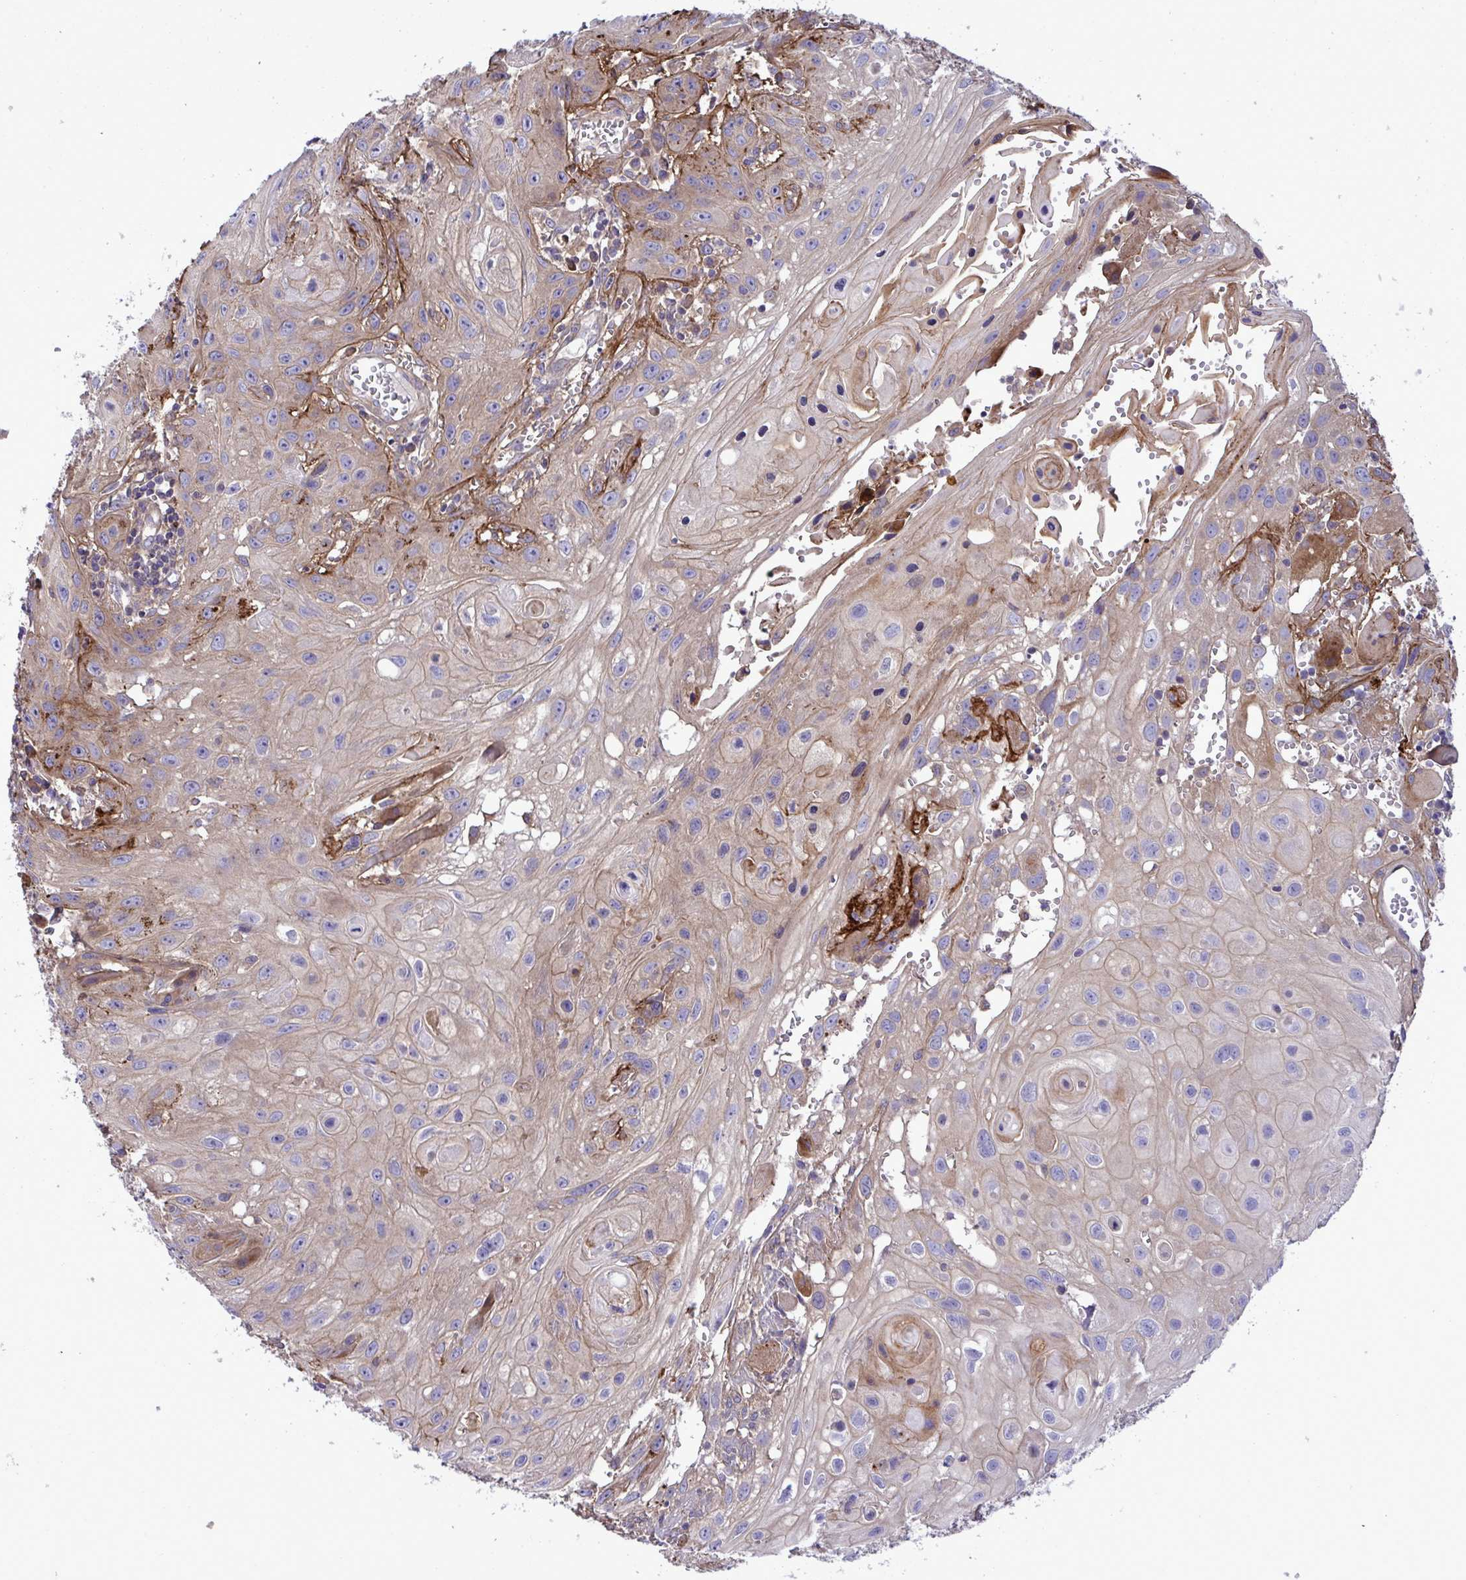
{"staining": {"intensity": "weak", "quantity": "<25%", "location": "cytoplasmic/membranous"}, "tissue": "head and neck cancer", "cell_type": "Tumor cells", "image_type": "cancer", "snomed": [{"axis": "morphology", "description": "Squamous cell carcinoma, NOS"}, {"axis": "topography", "description": "Oral tissue"}, {"axis": "topography", "description": "Head-Neck"}], "caption": "Head and neck cancer was stained to show a protein in brown. There is no significant staining in tumor cells. The staining is performed using DAB brown chromogen with nuclei counter-stained in using hematoxylin.", "gene": "GRB14", "patient": {"sex": "male", "age": 58}}